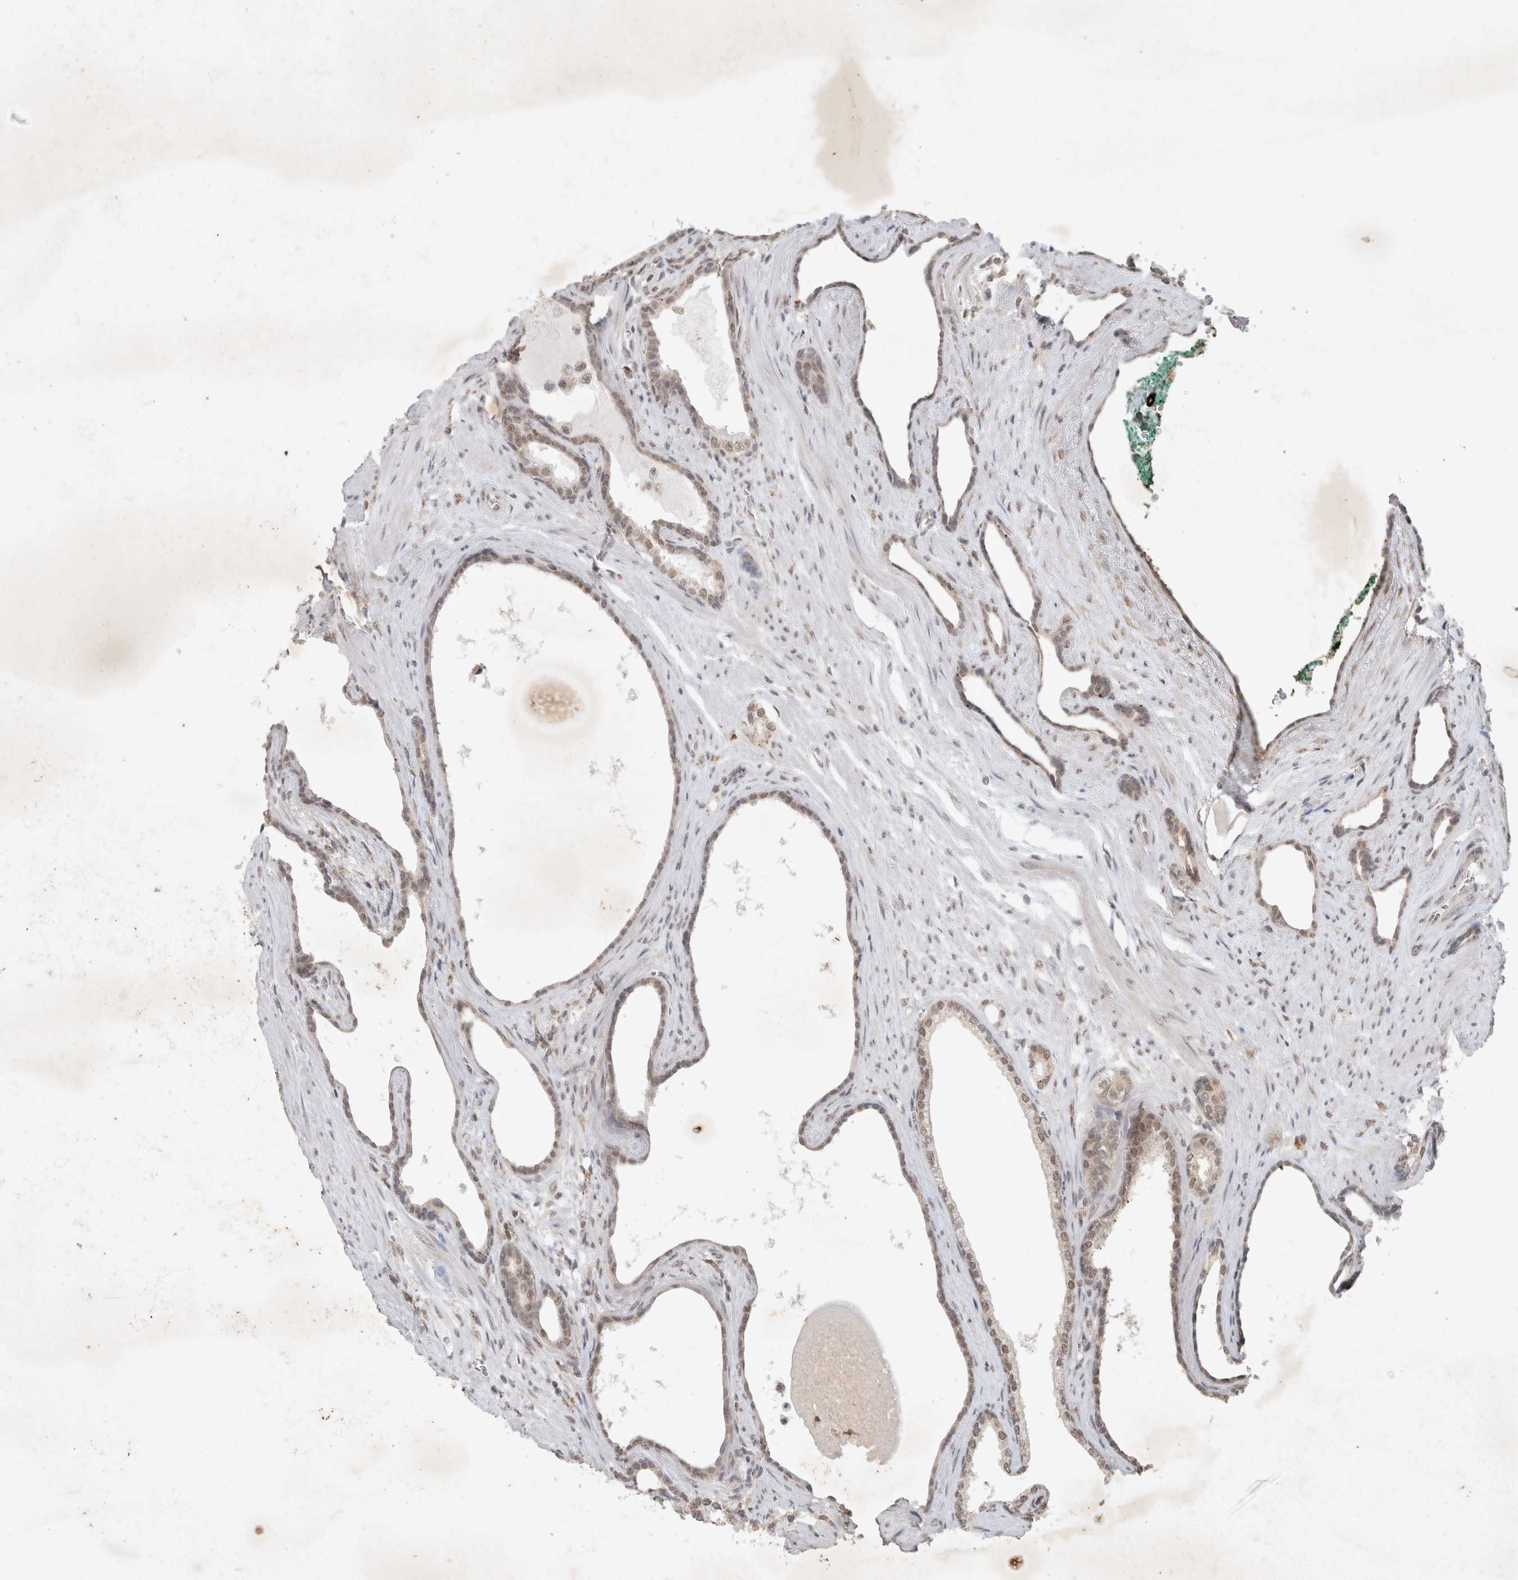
{"staining": {"intensity": "weak", "quantity": ">75%", "location": "nuclear"}, "tissue": "prostate cancer", "cell_type": "Tumor cells", "image_type": "cancer", "snomed": [{"axis": "morphology", "description": "Adenocarcinoma, Low grade"}, {"axis": "topography", "description": "Prostate"}], "caption": "Immunohistochemical staining of prostate cancer demonstrates low levels of weak nuclear protein staining in approximately >75% of tumor cells. (DAB (3,3'-diaminobenzidine) = brown stain, brightfield microscopy at high magnification).", "gene": "FBXO42", "patient": {"sex": "male", "age": 70}}